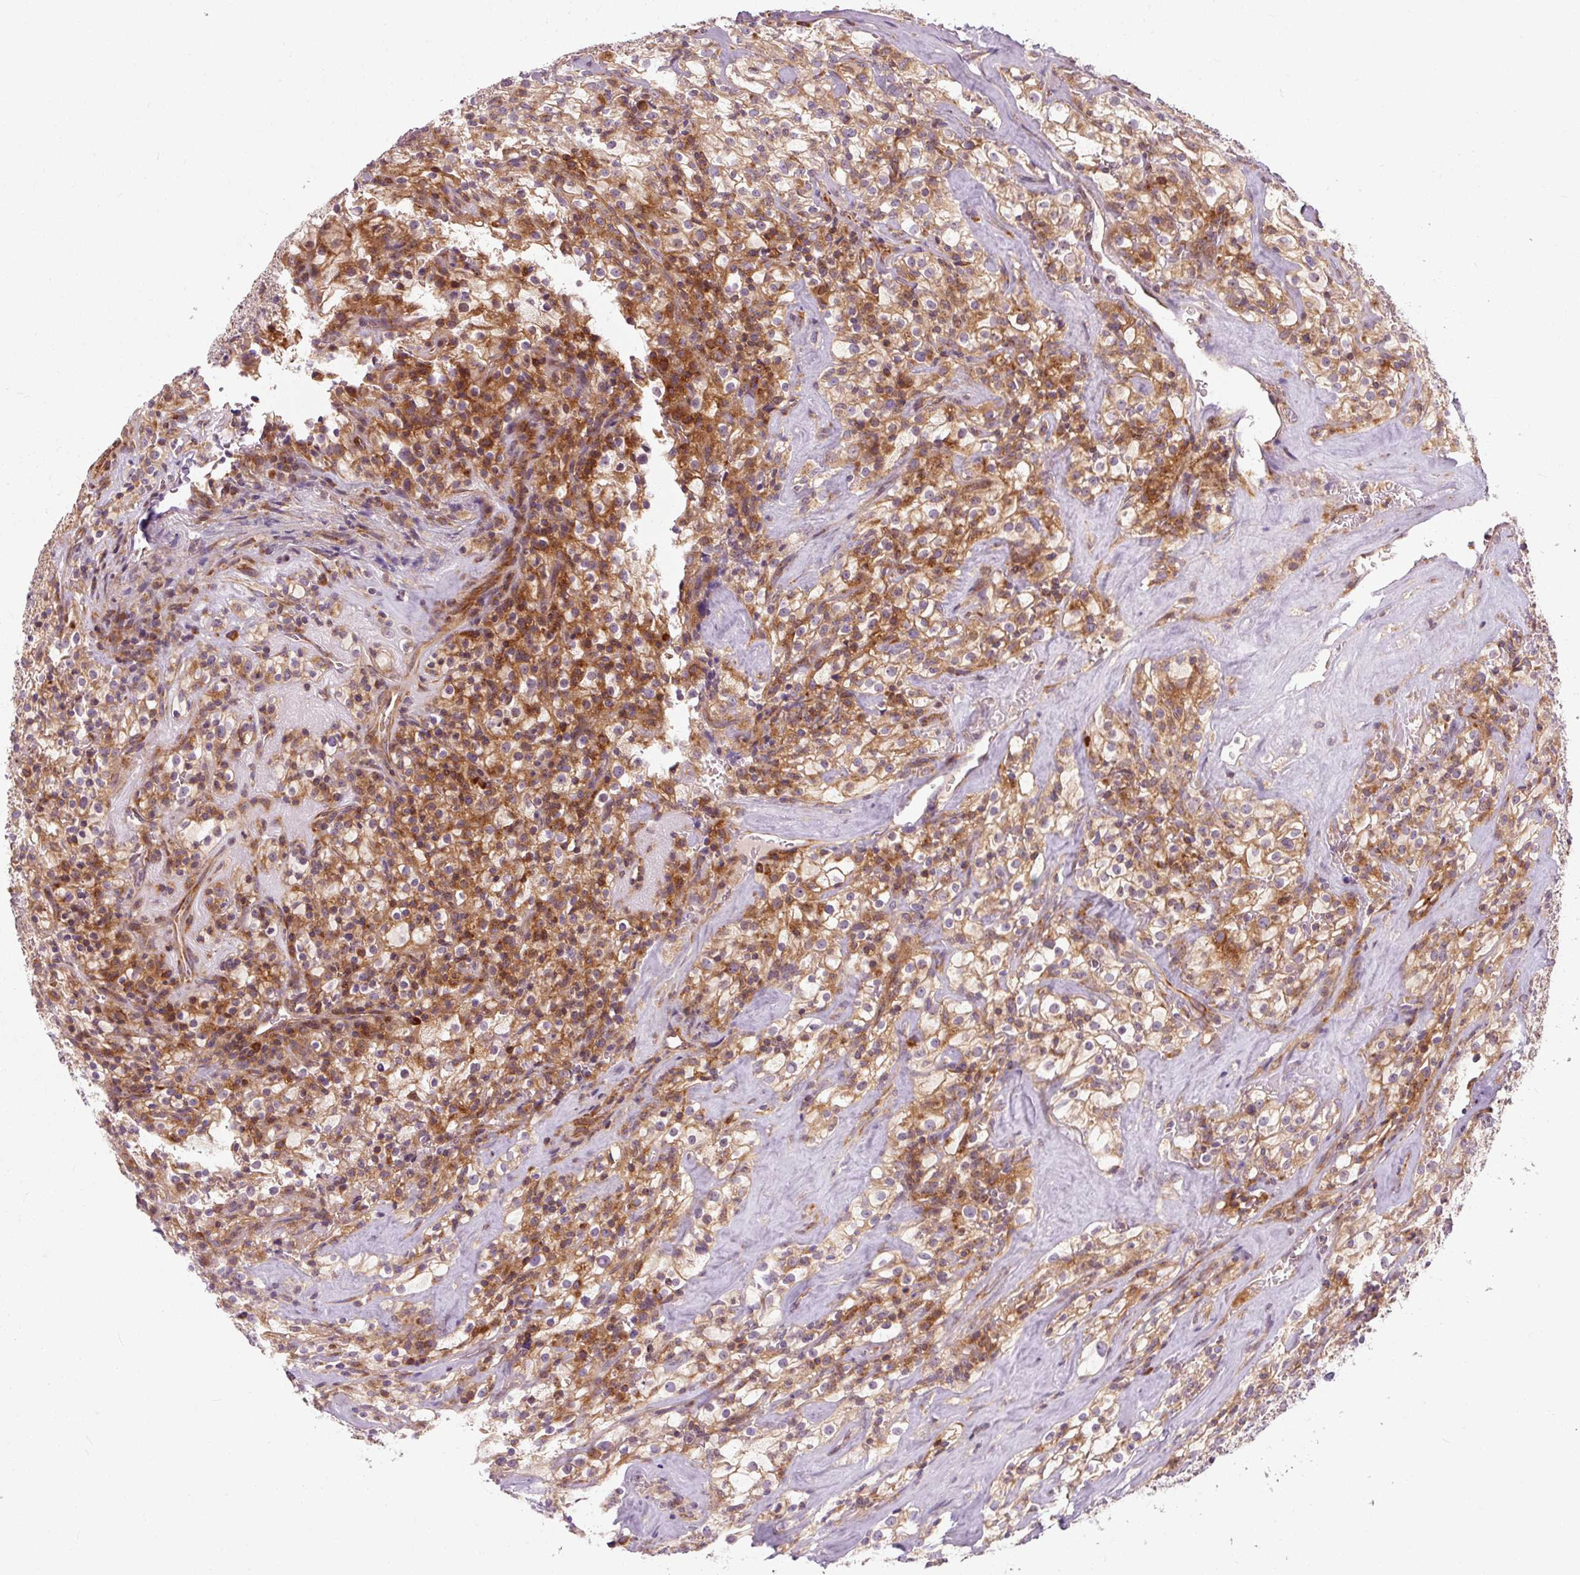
{"staining": {"intensity": "moderate", "quantity": ">75%", "location": "cytoplasmic/membranous"}, "tissue": "renal cancer", "cell_type": "Tumor cells", "image_type": "cancer", "snomed": [{"axis": "morphology", "description": "Adenocarcinoma, NOS"}, {"axis": "topography", "description": "Kidney"}], "caption": "IHC of adenocarcinoma (renal) demonstrates medium levels of moderate cytoplasmic/membranous positivity in approximately >75% of tumor cells. Immunohistochemistry (ihc) stains the protein in brown and the nuclei are stained blue.", "gene": "PRSS48", "patient": {"sex": "female", "age": 74}}